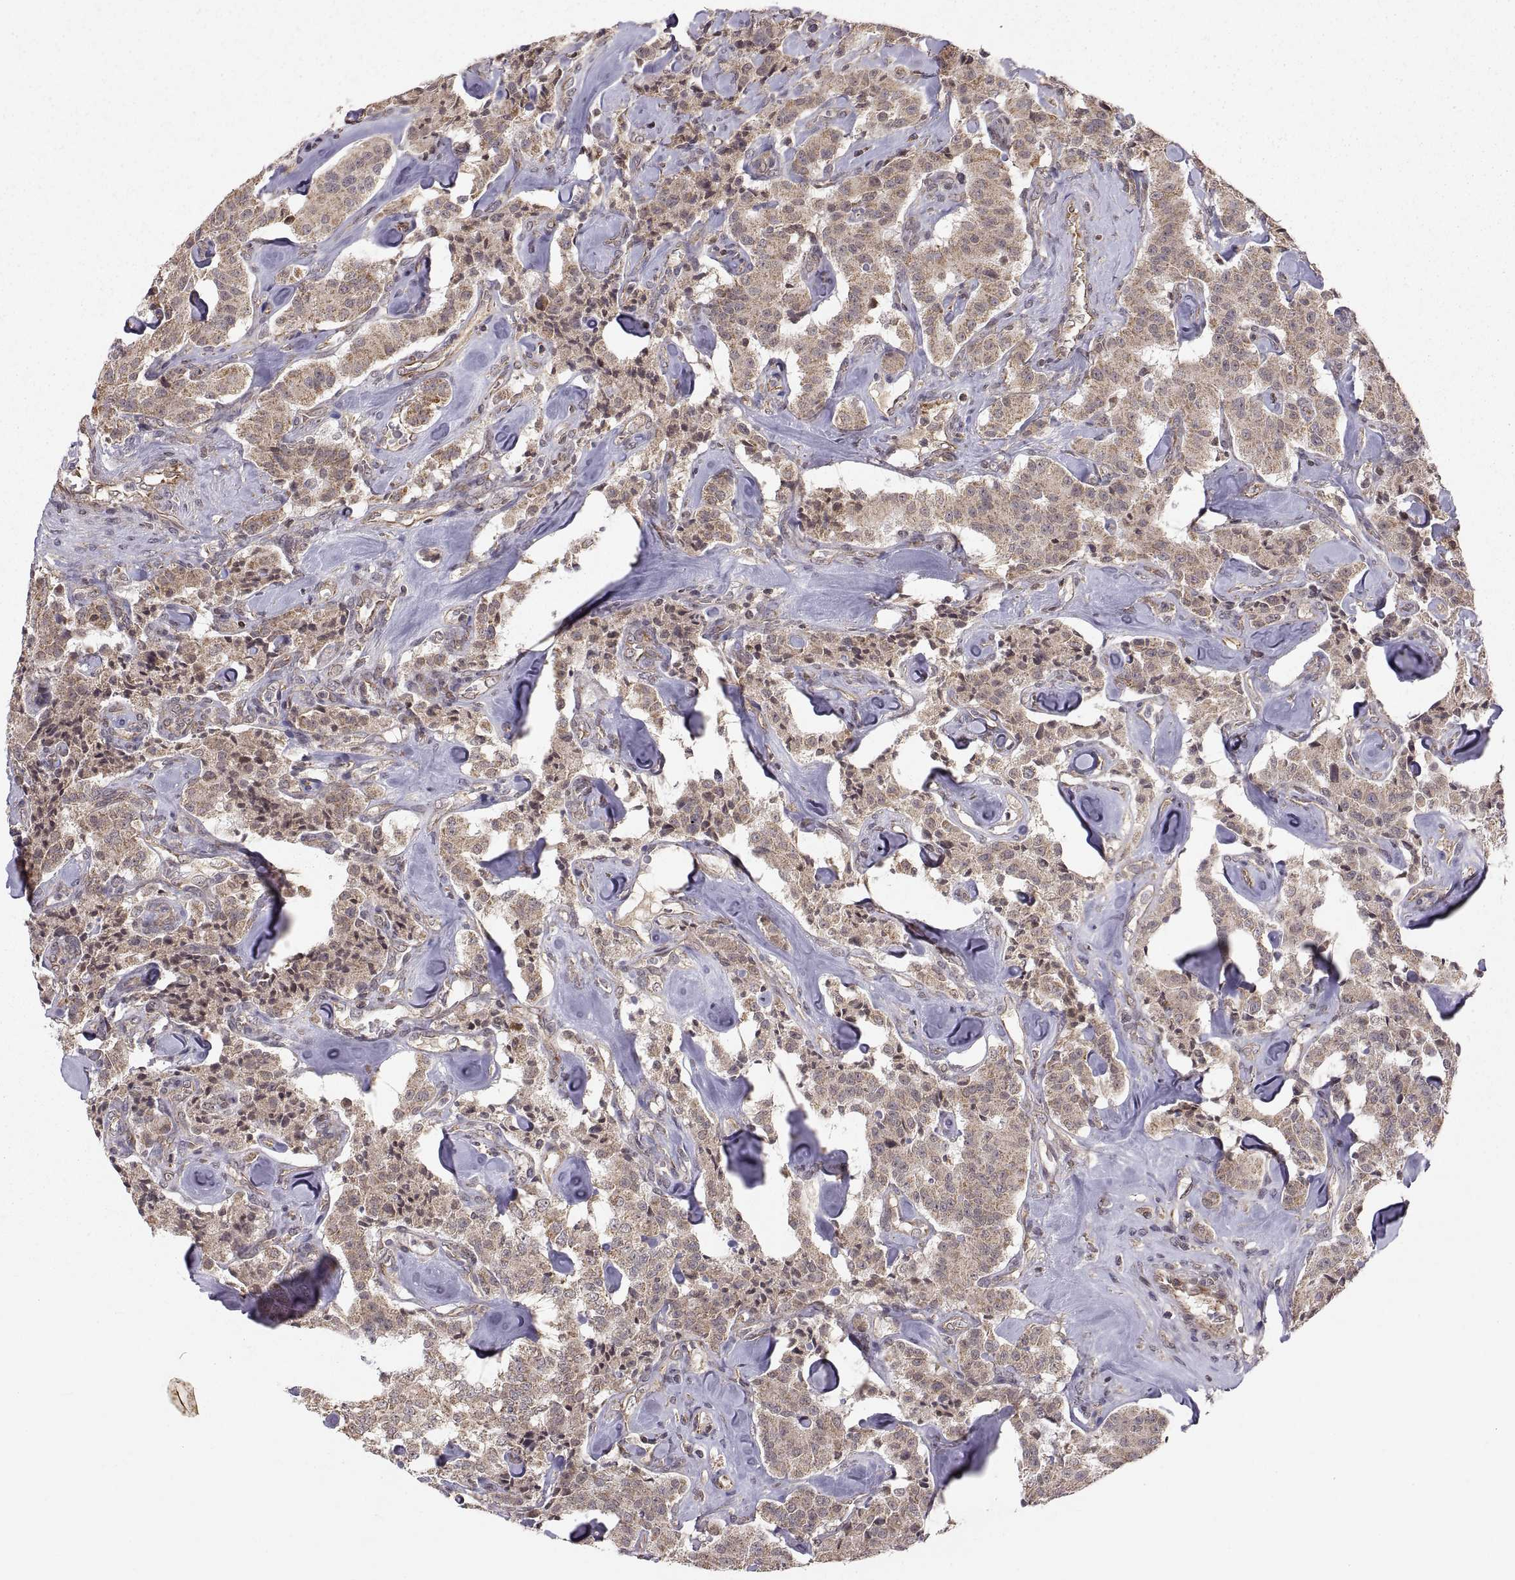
{"staining": {"intensity": "weak", "quantity": ">75%", "location": "cytoplasmic/membranous"}, "tissue": "carcinoid", "cell_type": "Tumor cells", "image_type": "cancer", "snomed": [{"axis": "morphology", "description": "Carcinoid, malignant, NOS"}, {"axis": "topography", "description": "Pancreas"}], "caption": "Tumor cells demonstrate low levels of weak cytoplasmic/membranous positivity in approximately >75% of cells in human carcinoid. (DAB (3,3'-diaminobenzidine) IHC with brightfield microscopy, high magnification).", "gene": "ABL2", "patient": {"sex": "male", "age": 41}}